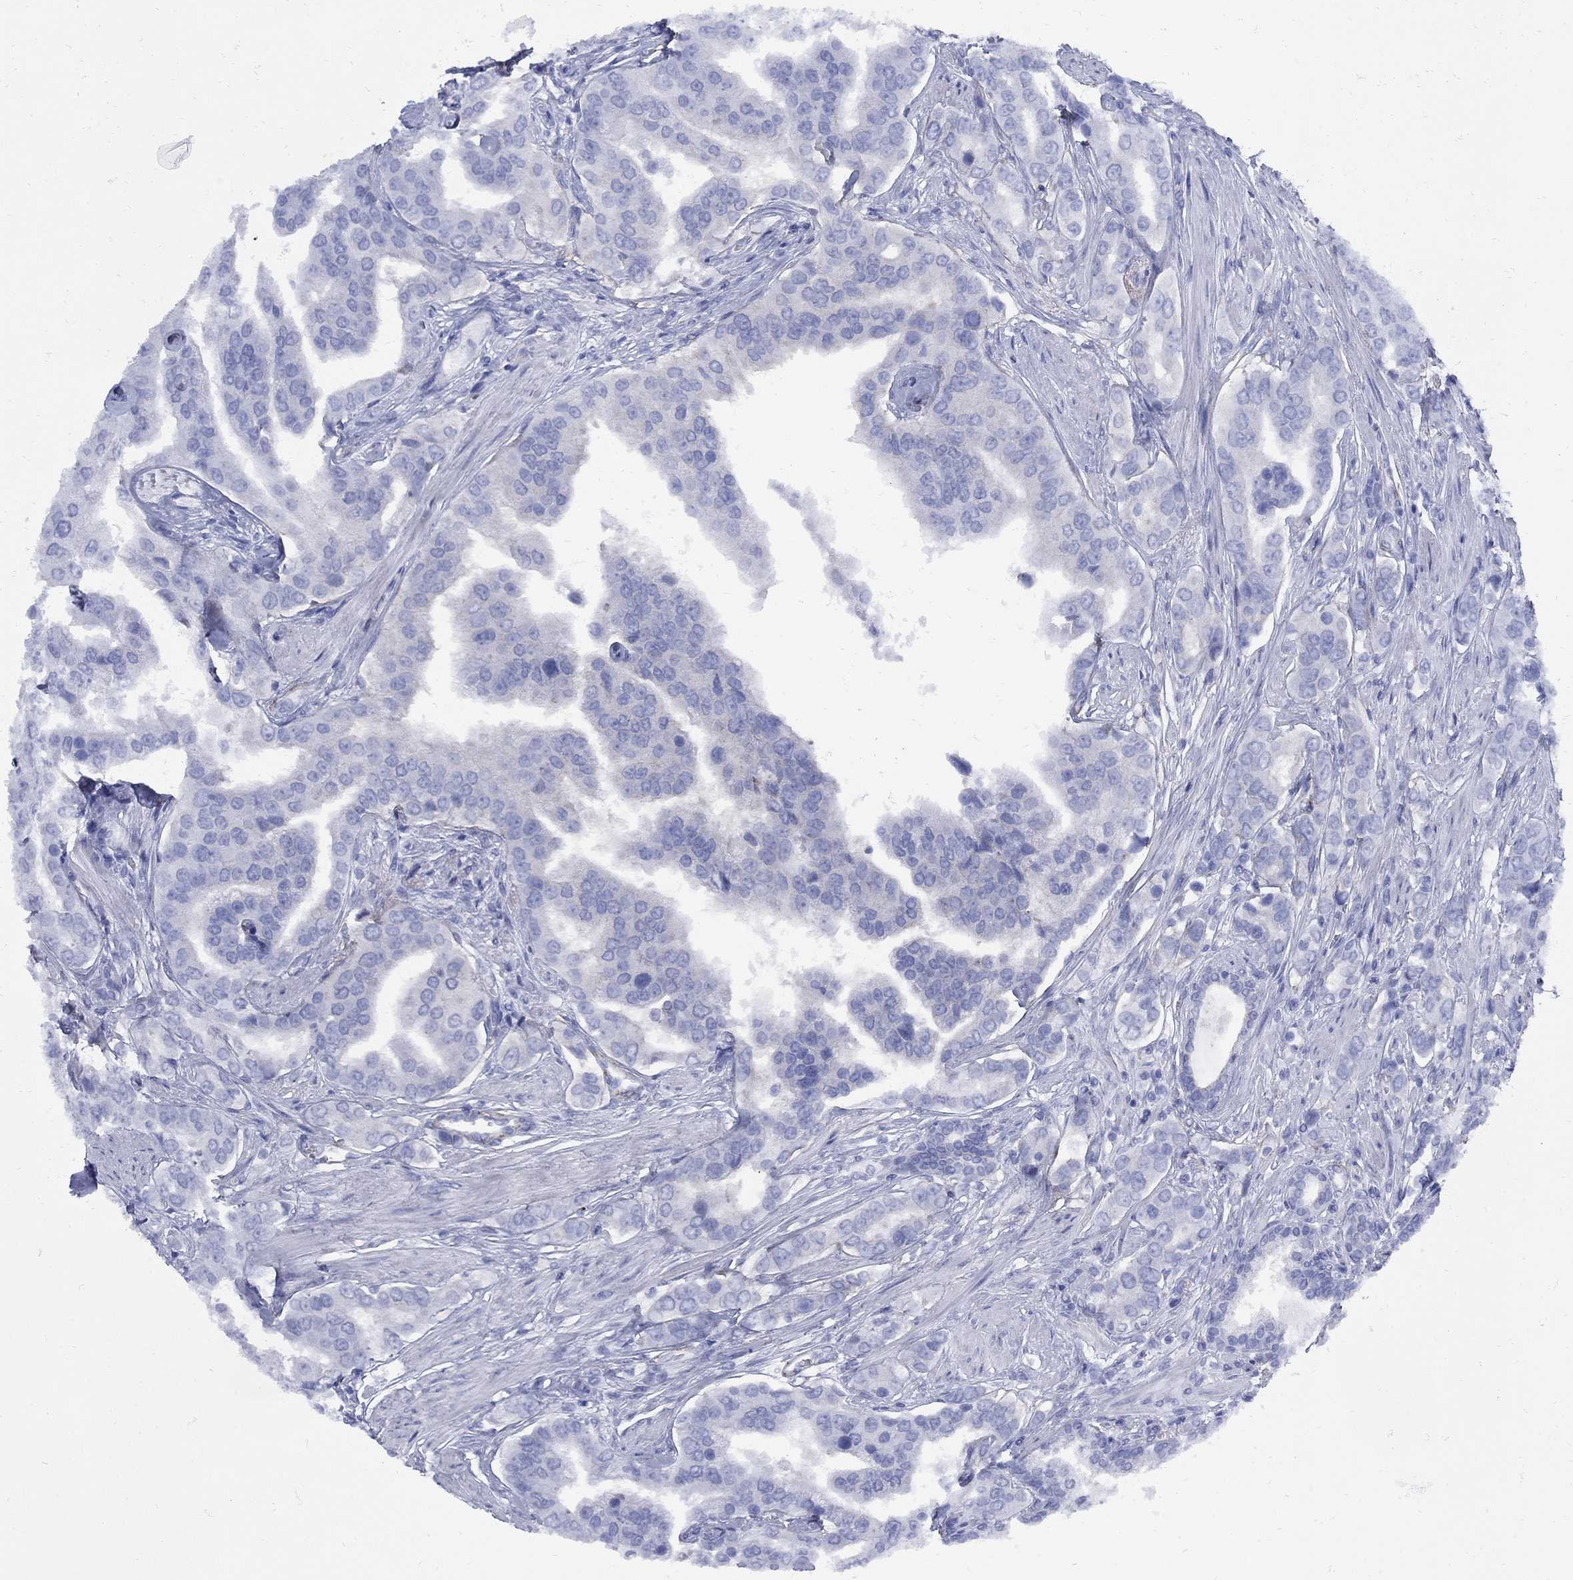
{"staining": {"intensity": "negative", "quantity": "none", "location": "none"}, "tissue": "prostate cancer", "cell_type": "Tumor cells", "image_type": "cancer", "snomed": [{"axis": "morphology", "description": "Adenocarcinoma, NOS"}, {"axis": "topography", "description": "Prostate and seminal vesicle, NOS"}, {"axis": "topography", "description": "Prostate"}], "caption": "A photomicrograph of prostate cancer stained for a protein displays no brown staining in tumor cells.", "gene": "SEPTIN8", "patient": {"sex": "male", "age": 69}}